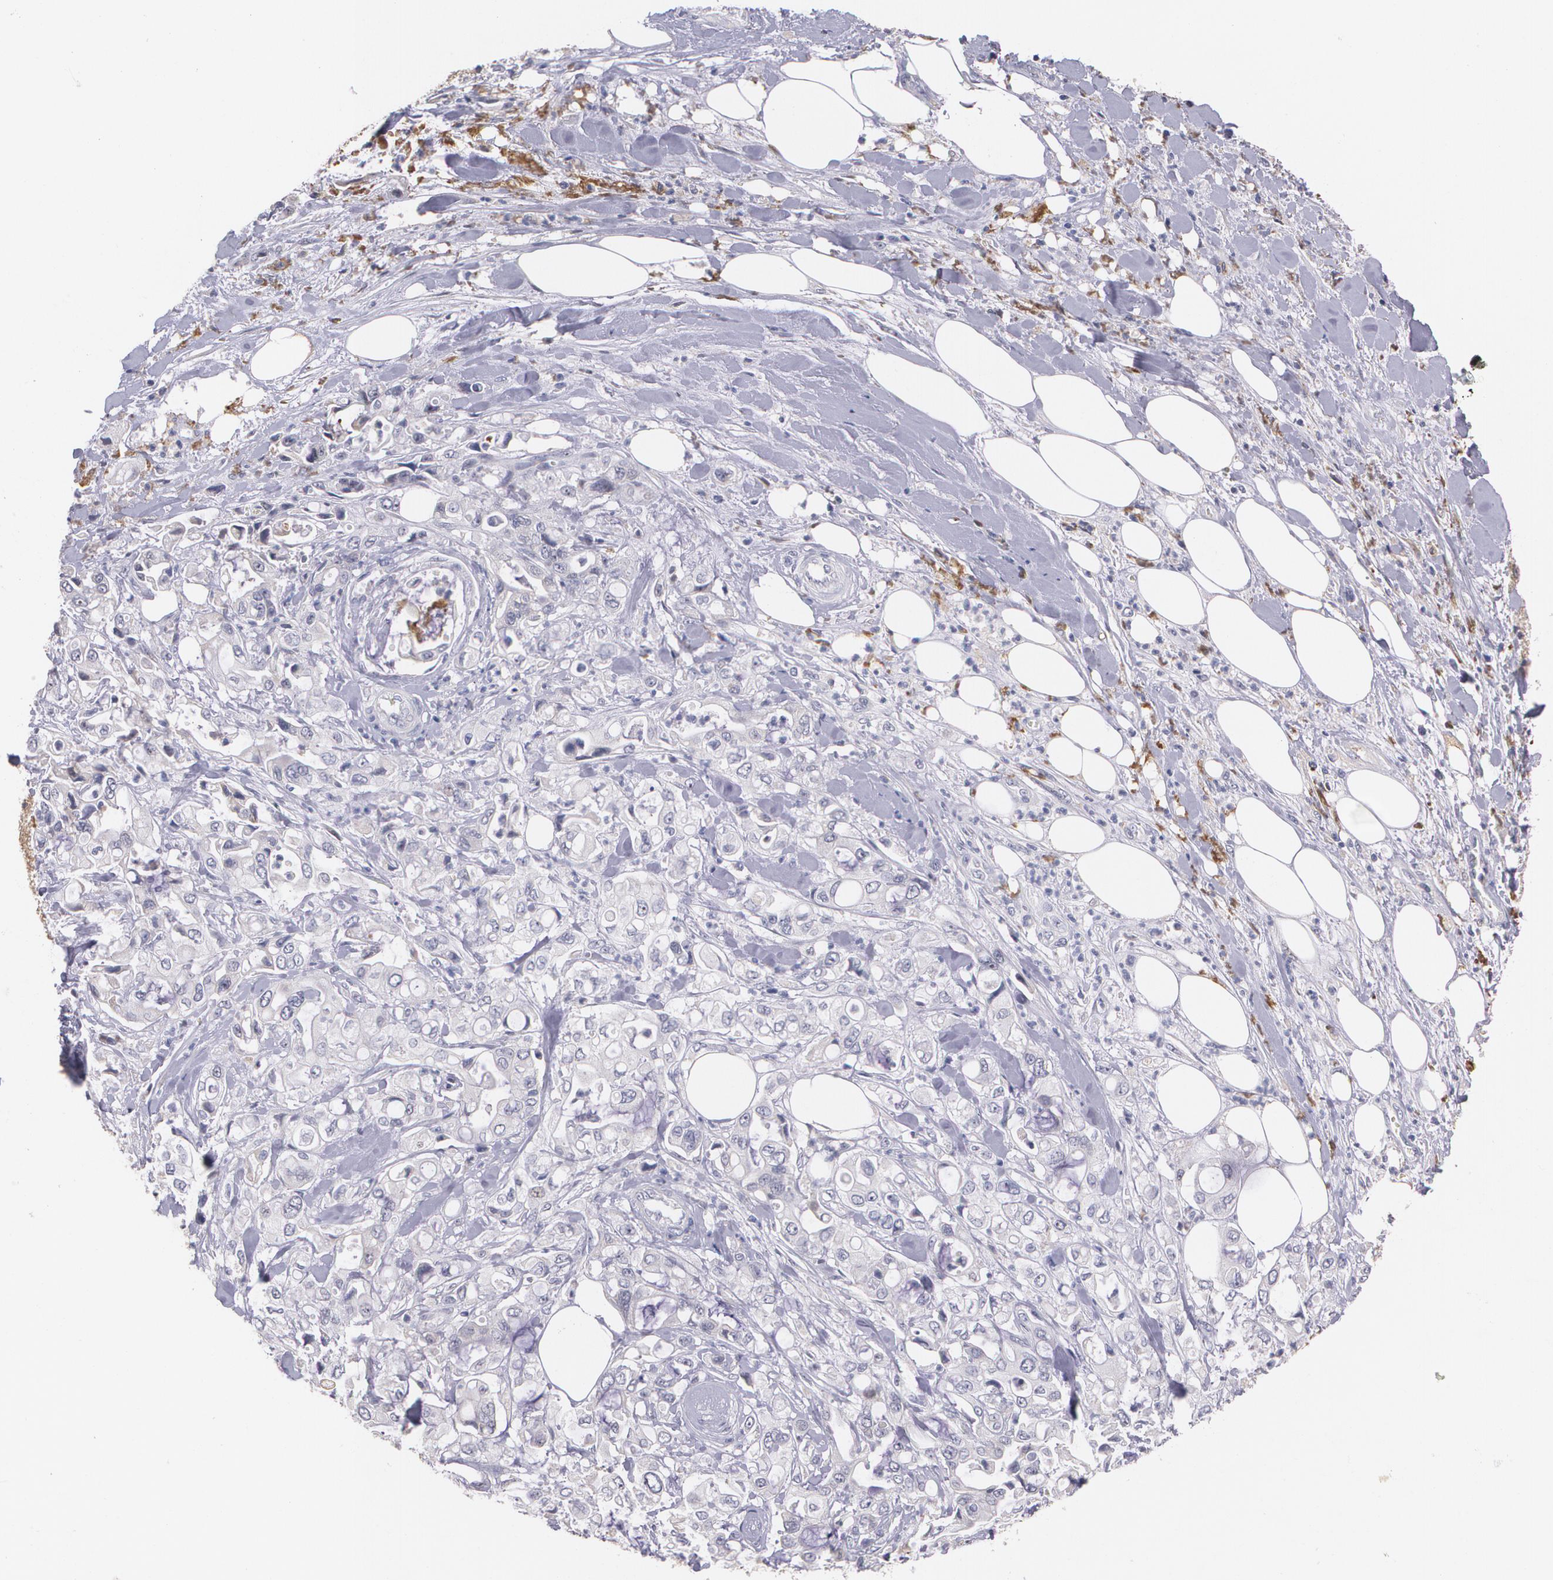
{"staining": {"intensity": "weak", "quantity": "<25%", "location": "cytoplasmic/membranous"}, "tissue": "pancreatic cancer", "cell_type": "Tumor cells", "image_type": "cancer", "snomed": [{"axis": "morphology", "description": "Adenocarcinoma, NOS"}, {"axis": "topography", "description": "Pancreas"}], "caption": "Protein analysis of pancreatic adenocarcinoma reveals no significant positivity in tumor cells.", "gene": "AMBP", "patient": {"sex": "male", "age": 70}}